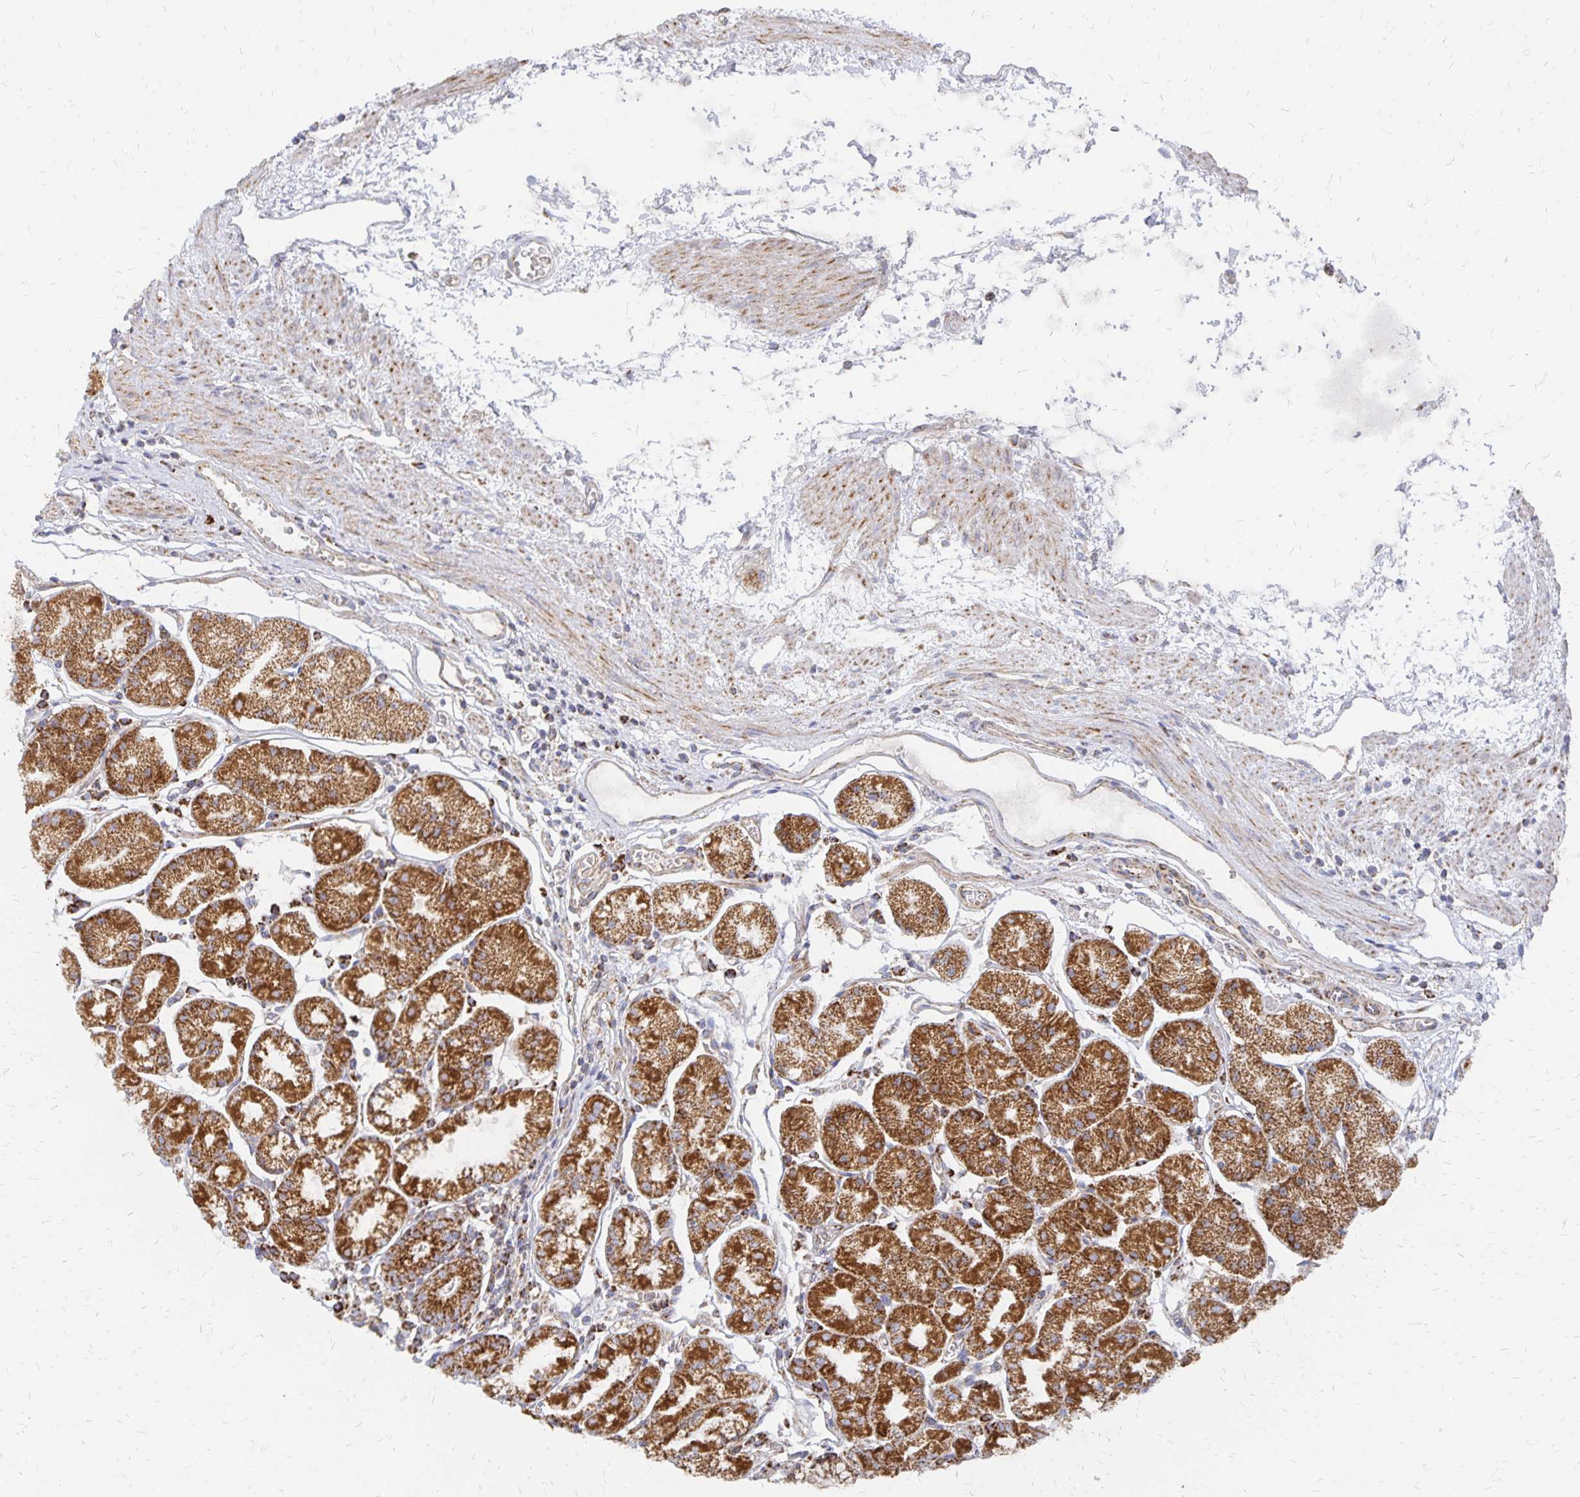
{"staining": {"intensity": "strong", "quantity": ">75%", "location": "cytoplasmic/membranous"}, "tissue": "stomach", "cell_type": "Glandular cells", "image_type": "normal", "snomed": [{"axis": "morphology", "description": "Normal tissue, NOS"}, {"axis": "topography", "description": "Stomach"}], "caption": "Immunohistochemical staining of normal stomach reveals strong cytoplasmic/membranous protein staining in about >75% of glandular cells.", "gene": "STOML2", "patient": {"sex": "male", "age": 55}}